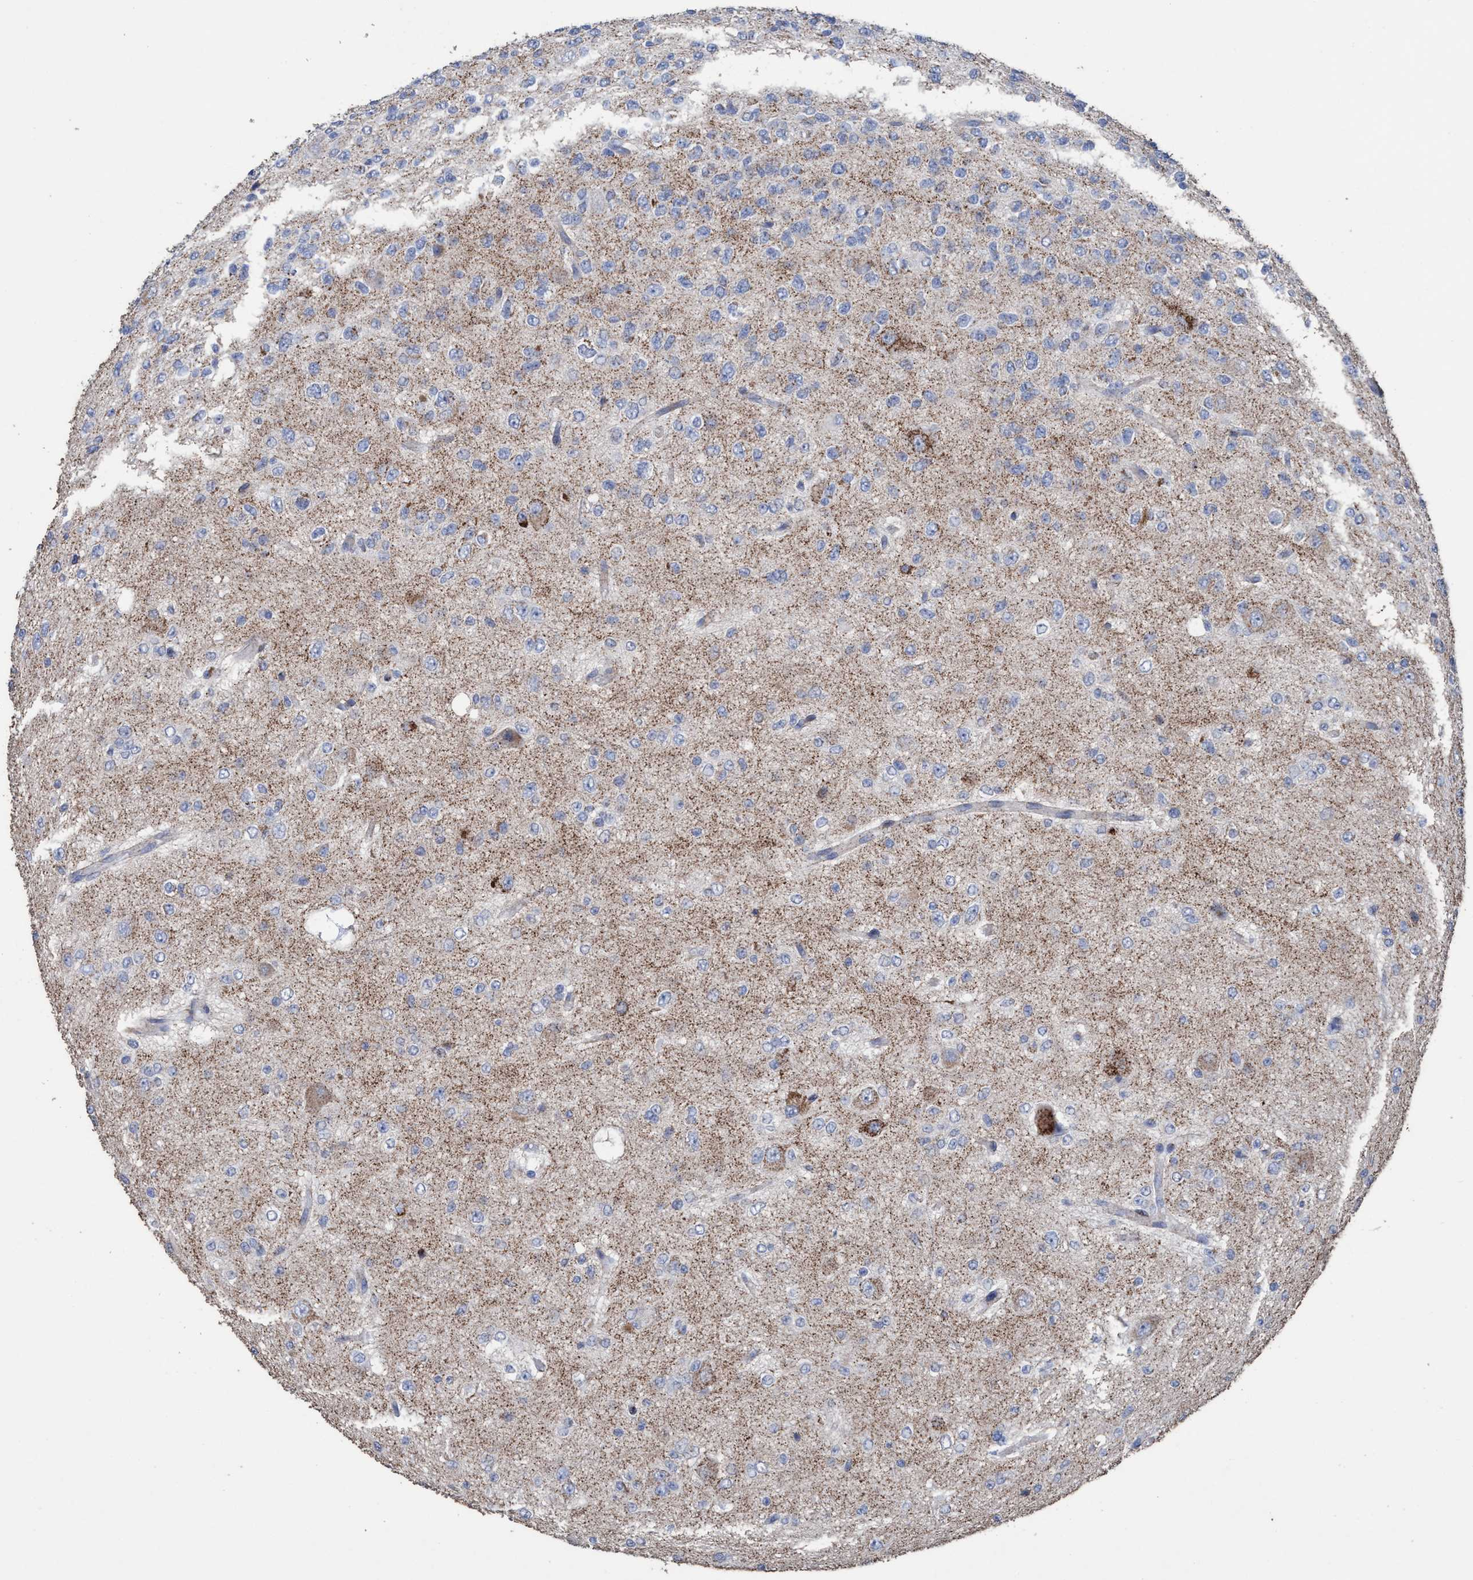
{"staining": {"intensity": "moderate", "quantity": "<25%", "location": "cytoplasmic/membranous"}, "tissue": "glioma", "cell_type": "Tumor cells", "image_type": "cancer", "snomed": [{"axis": "morphology", "description": "Glioma, malignant, High grade"}, {"axis": "topography", "description": "pancreas cauda"}], "caption": "IHC of glioma shows low levels of moderate cytoplasmic/membranous expression in approximately <25% of tumor cells.", "gene": "RSAD1", "patient": {"sex": "male", "age": 60}}